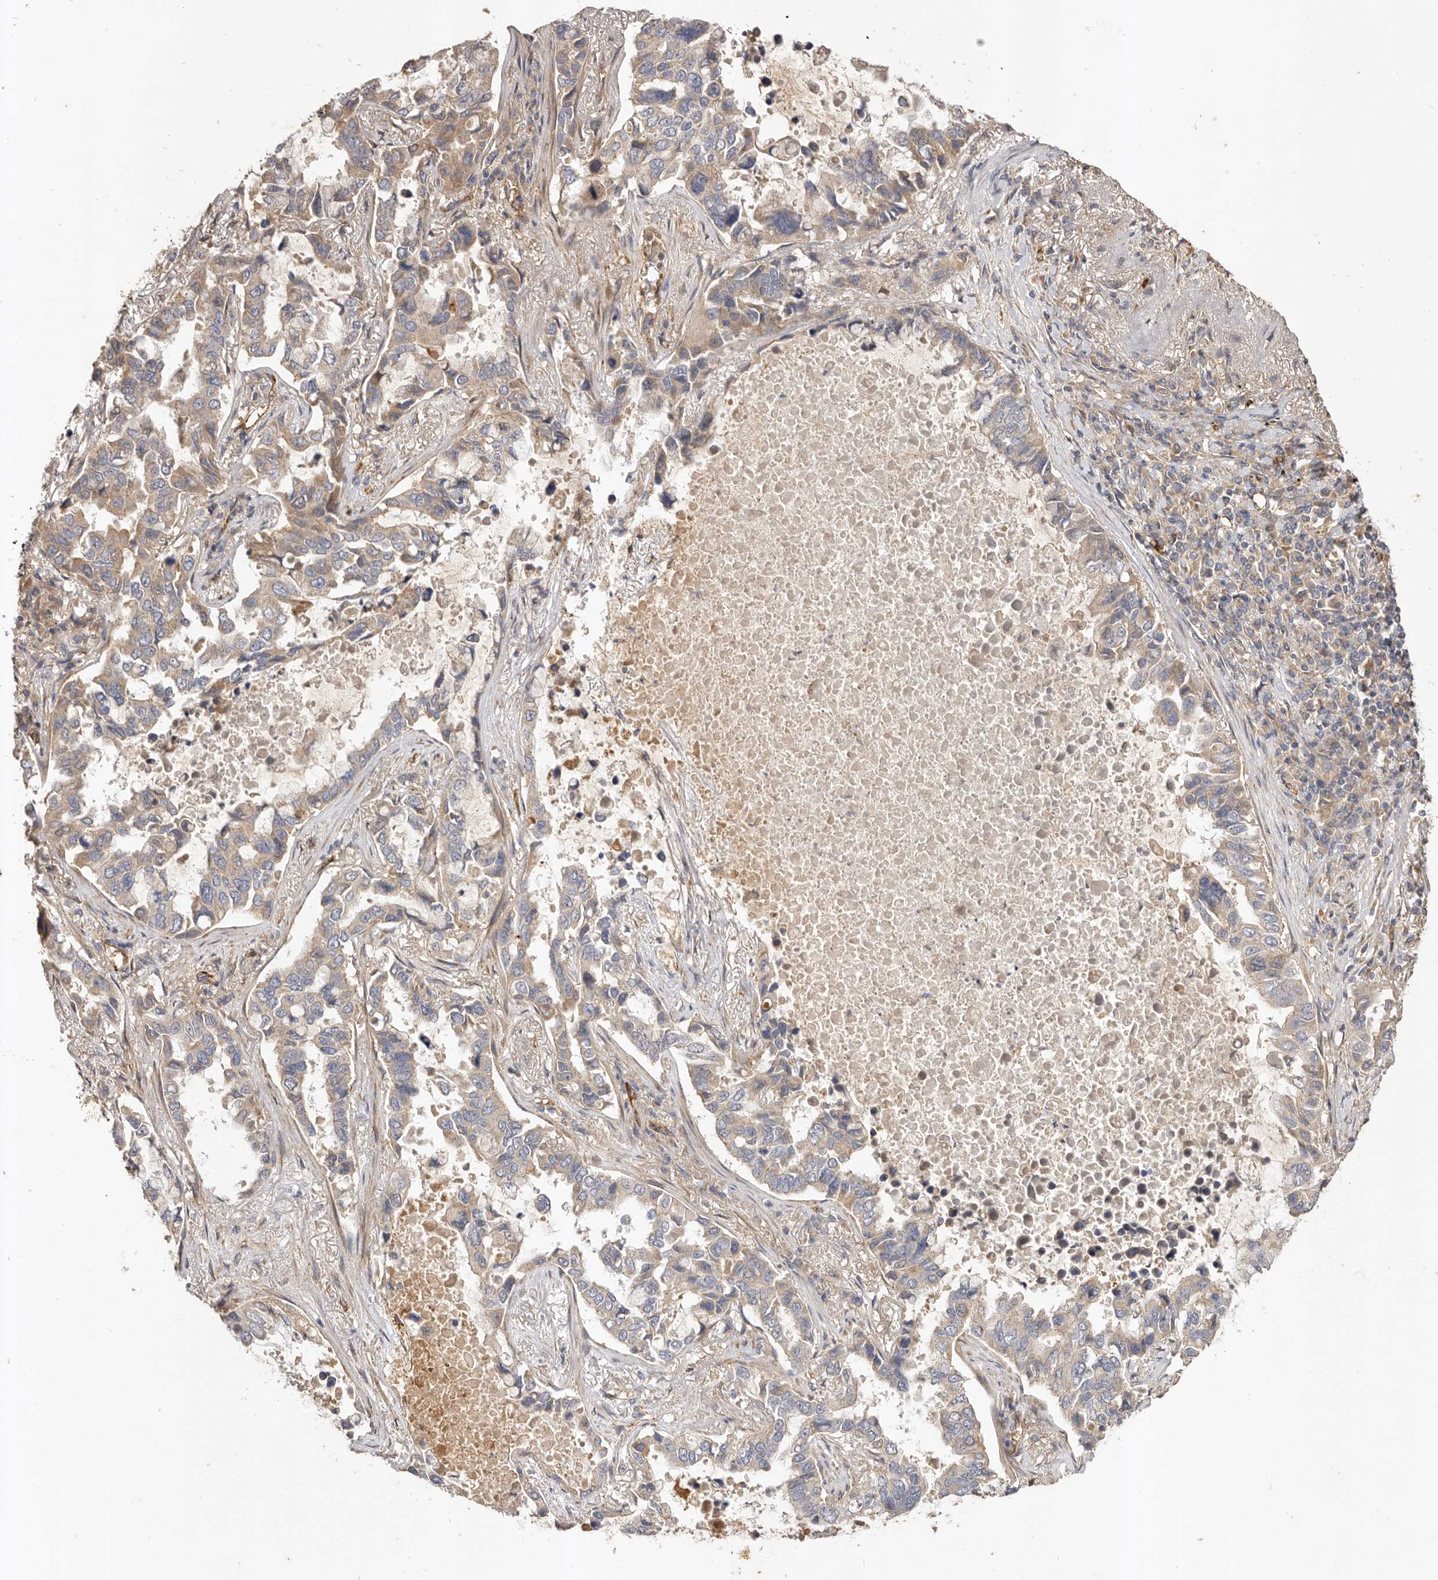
{"staining": {"intensity": "weak", "quantity": ">75%", "location": "cytoplasmic/membranous"}, "tissue": "lung cancer", "cell_type": "Tumor cells", "image_type": "cancer", "snomed": [{"axis": "morphology", "description": "Adenocarcinoma, NOS"}, {"axis": "topography", "description": "Lung"}], "caption": "Immunohistochemical staining of adenocarcinoma (lung) exhibits low levels of weak cytoplasmic/membranous protein staining in about >75% of tumor cells. The staining was performed using DAB to visualize the protein expression in brown, while the nuclei were stained in blue with hematoxylin (Magnification: 20x).", "gene": "ADAMTS9", "patient": {"sex": "male", "age": 64}}